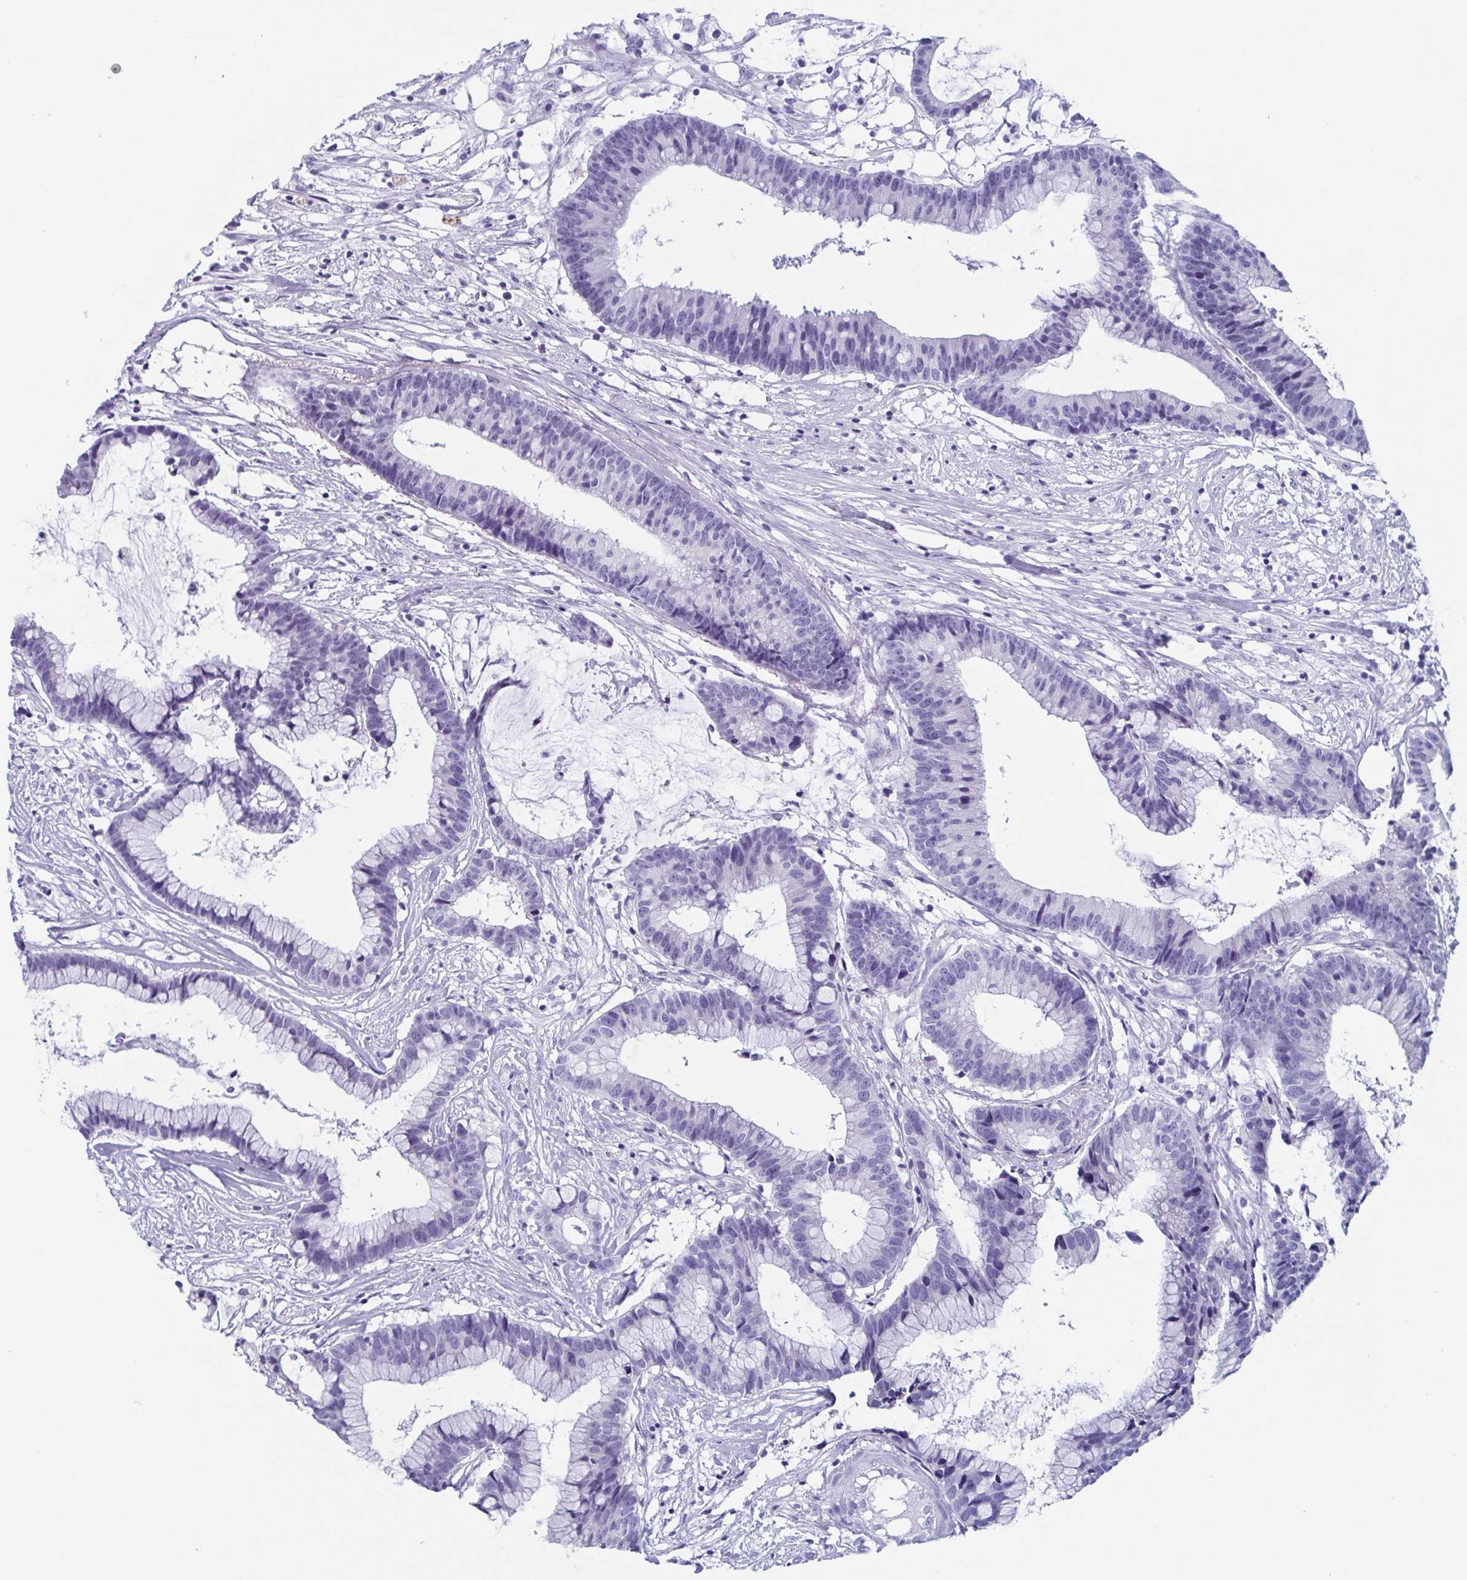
{"staining": {"intensity": "negative", "quantity": "none", "location": "none"}, "tissue": "colorectal cancer", "cell_type": "Tumor cells", "image_type": "cancer", "snomed": [{"axis": "morphology", "description": "Adenocarcinoma, NOS"}, {"axis": "topography", "description": "Colon"}], "caption": "An image of adenocarcinoma (colorectal) stained for a protein exhibits no brown staining in tumor cells. Nuclei are stained in blue.", "gene": "LYRM2", "patient": {"sex": "female", "age": 78}}